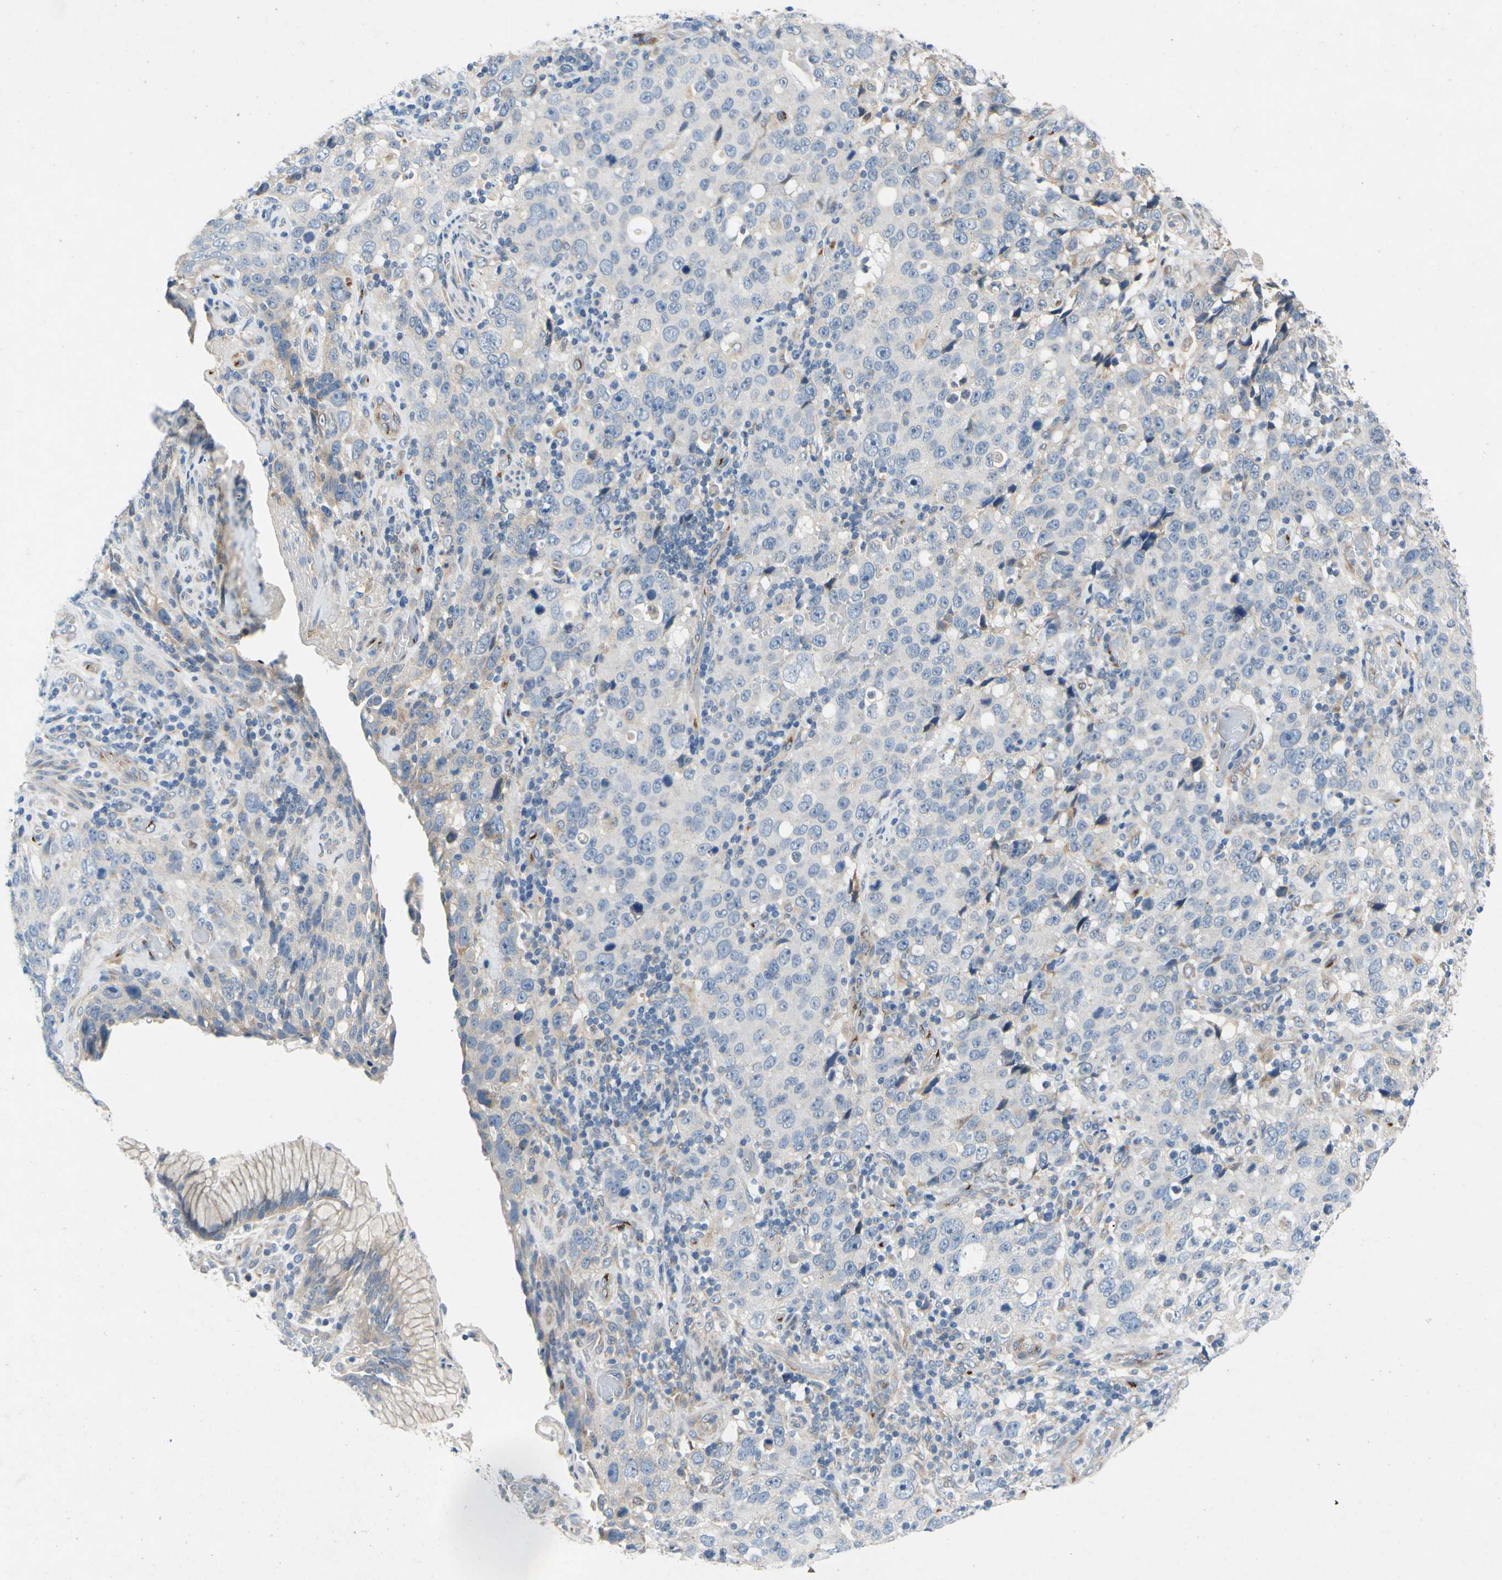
{"staining": {"intensity": "weak", "quantity": "<25%", "location": "cytoplasmic/membranous"}, "tissue": "stomach cancer", "cell_type": "Tumor cells", "image_type": "cancer", "snomed": [{"axis": "morphology", "description": "Normal tissue, NOS"}, {"axis": "morphology", "description": "Adenocarcinoma, NOS"}, {"axis": "topography", "description": "Stomach"}], "caption": "An immunohistochemistry image of stomach cancer is shown. There is no staining in tumor cells of stomach cancer. (Brightfield microscopy of DAB immunohistochemistry at high magnification).", "gene": "GASK1B", "patient": {"sex": "male", "age": 48}}